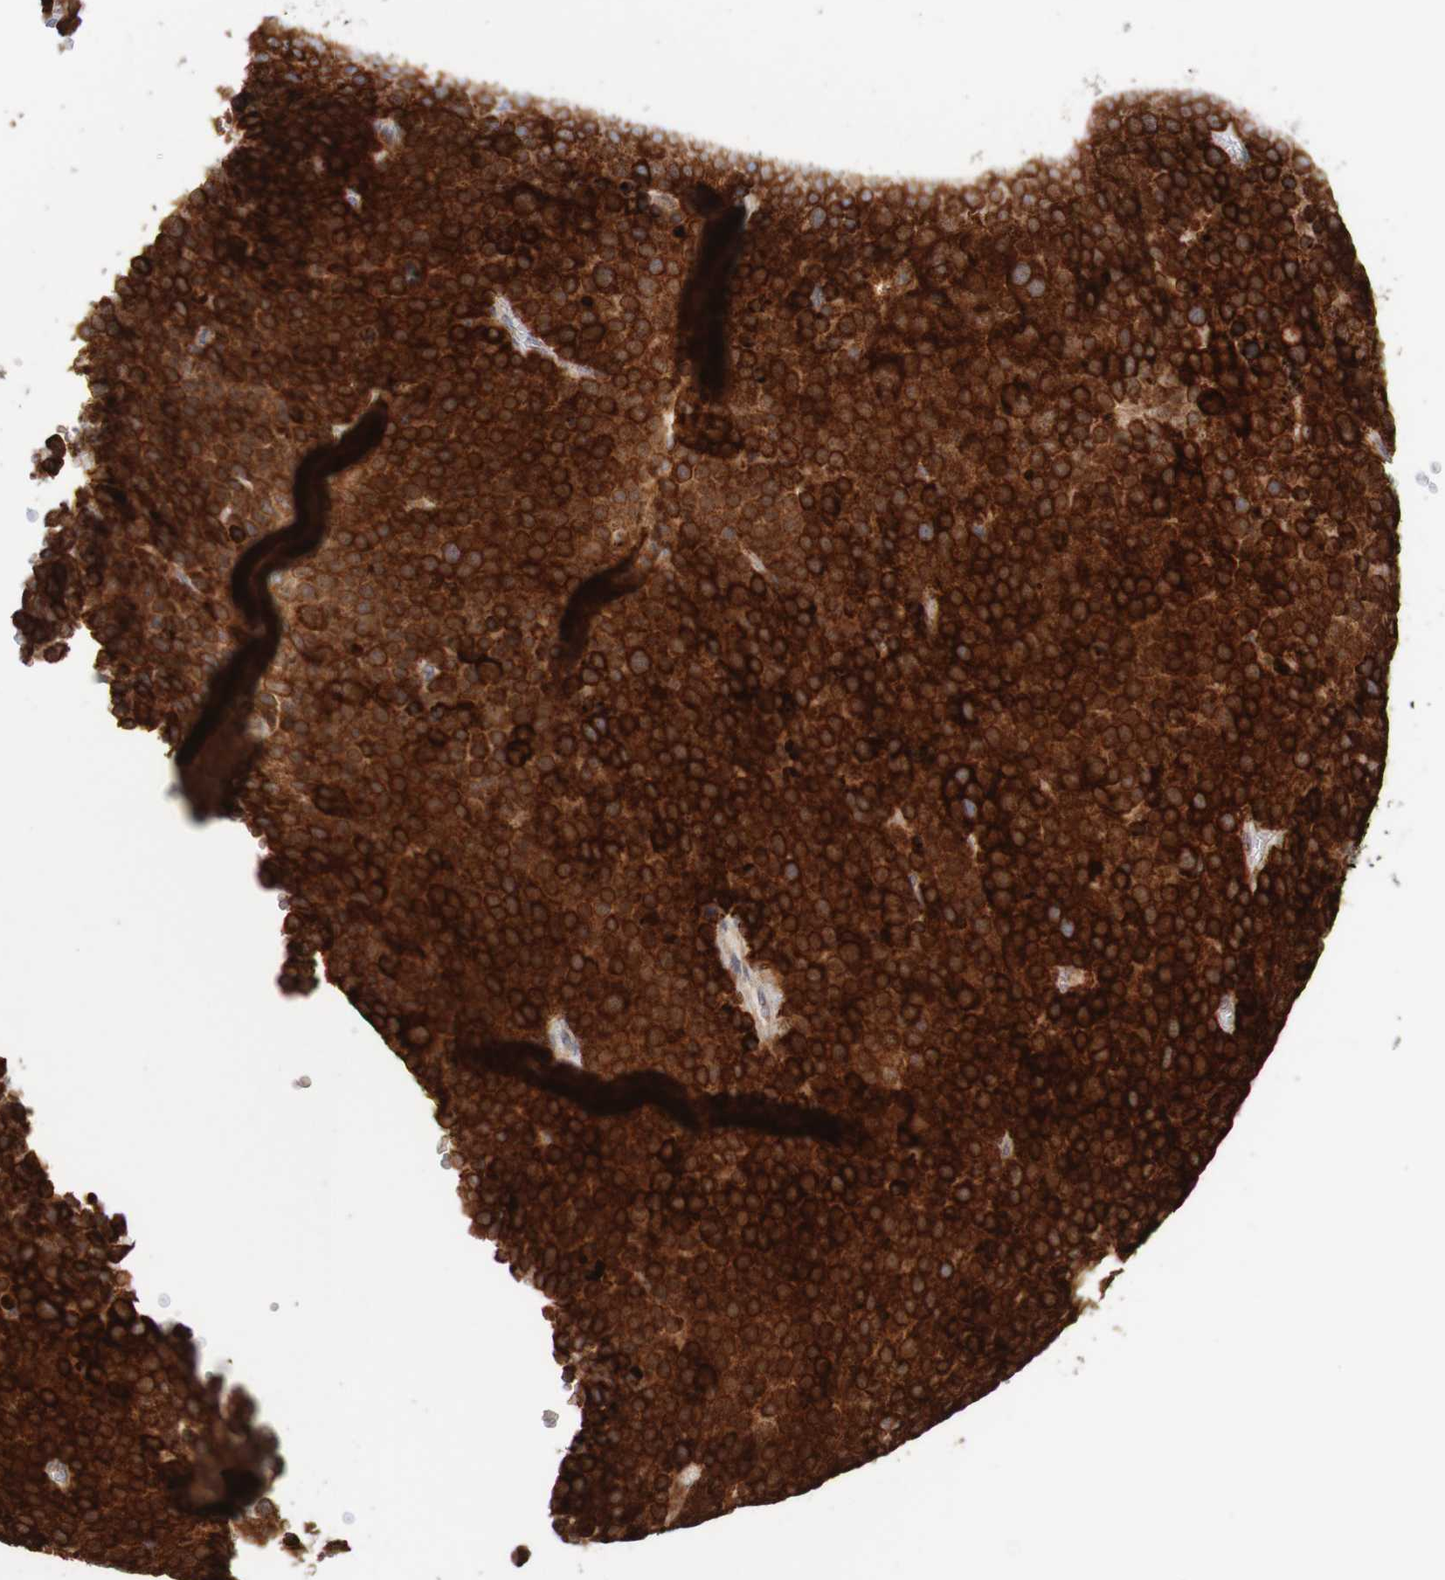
{"staining": {"intensity": "strong", "quantity": ">75%", "location": "cytoplasmic/membranous"}, "tissue": "testis cancer", "cell_type": "Tumor cells", "image_type": "cancer", "snomed": [{"axis": "morphology", "description": "Seminoma, NOS"}, {"axis": "topography", "description": "Testis"}], "caption": "High-magnification brightfield microscopy of testis seminoma stained with DAB (3,3'-diaminobenzidine) (brown) and counterstained with hematoxylin (blue). tumor cells exhibit strong cytoplasmic/membranous staining is present in about>75% of cells.", "gene": "PDIA3", "patient": {"sex": "male", "age": 71}}